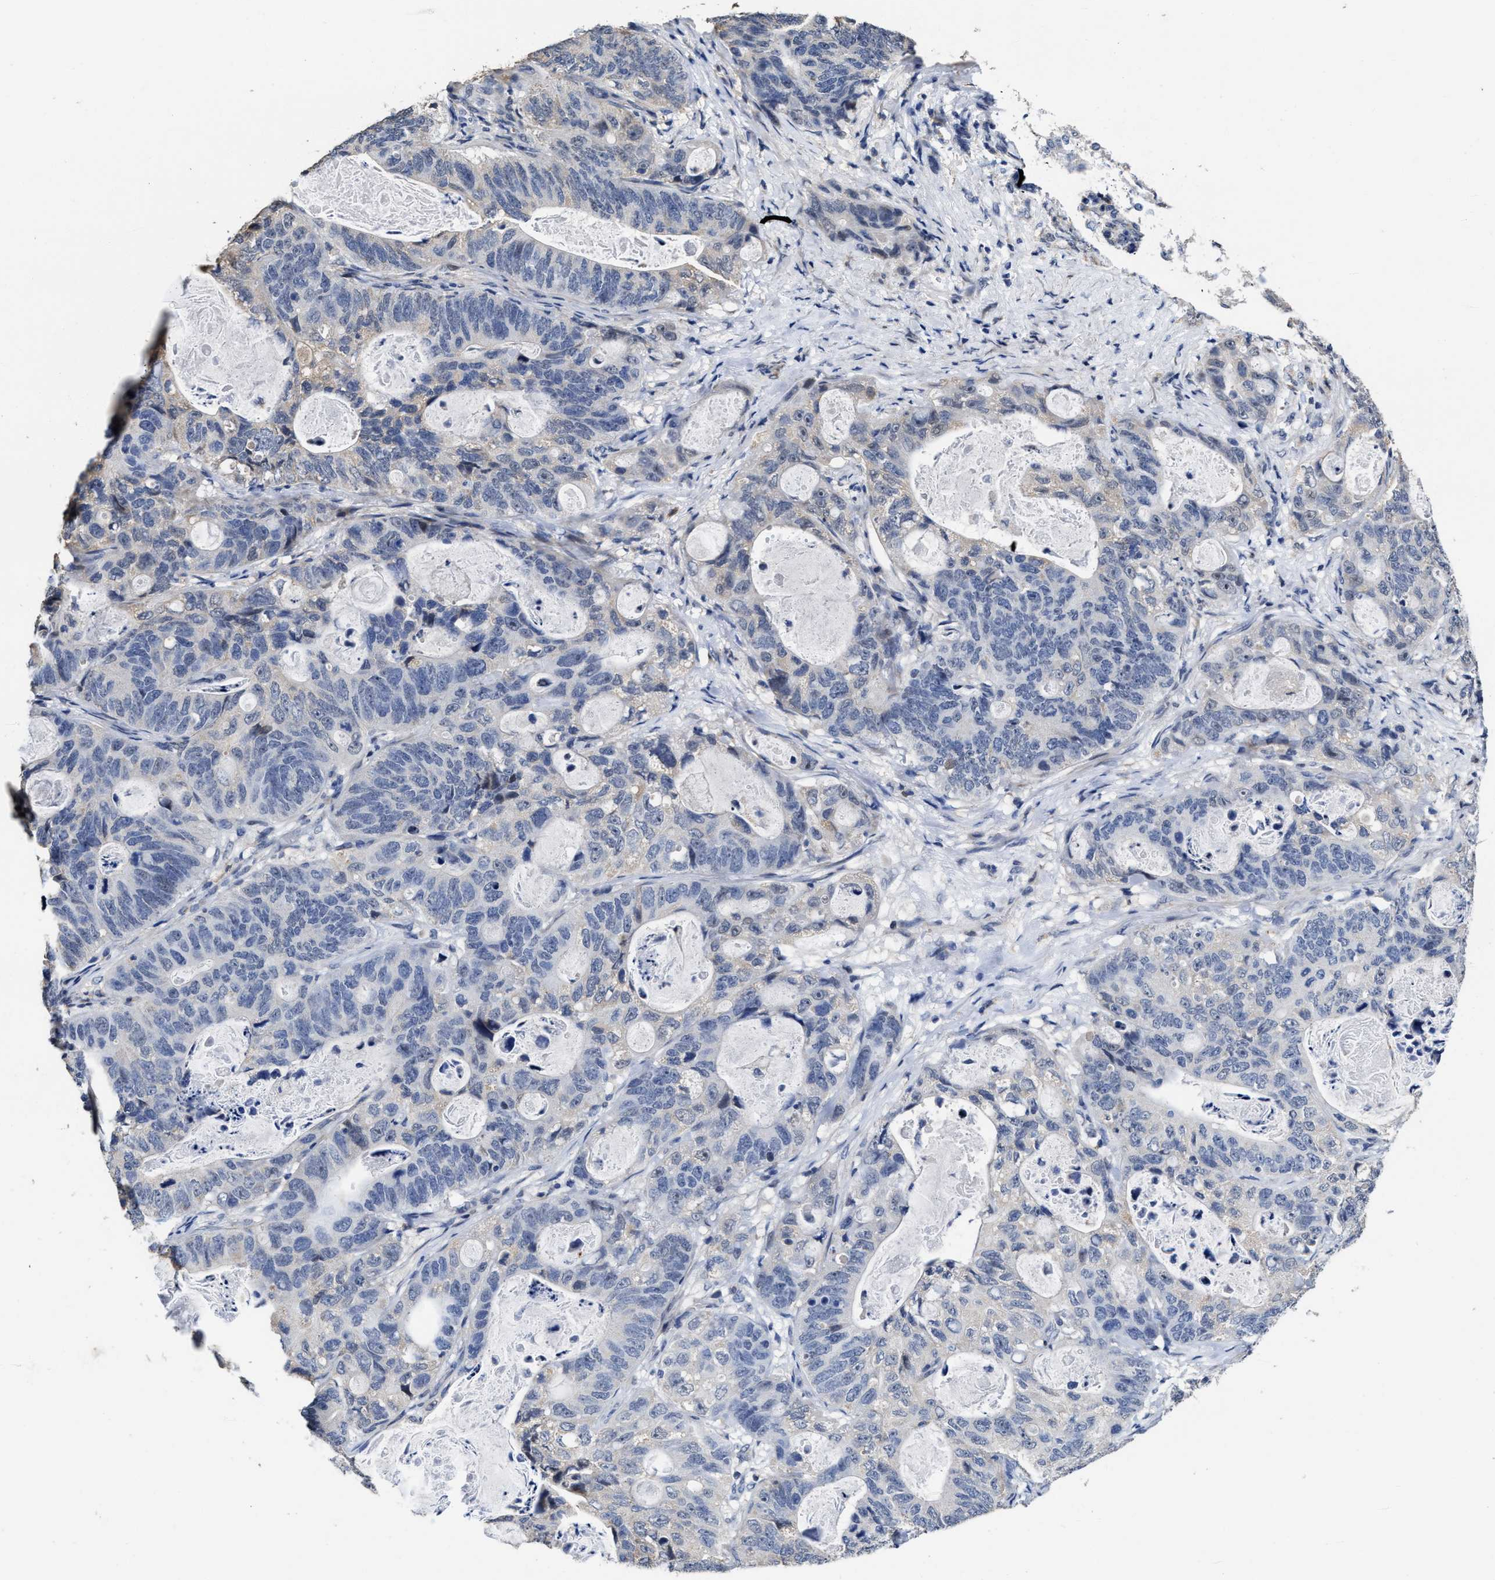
{"staining": {"intensity": "negative", "quantity": "none", "location": "none"}, "tissue": "stomach cancer", "cell_type": "Tumor cells", "image_type": "cancer", "snomed": [{"axis": "morphology", "description": "Normal tissue, NOS"}, {"axis": "morphology", "description": "Adenocarcinoma, NOS"}, {"axis": "topography", "description": "Stomach"}], "caption": "The IHC photomicrograph has no significant expression in tumor cells of stomach cancer tissue. (Stains: DAB immunohistochemistry (IHC) with hematoxylin counter stain, Microscopy: brightfield microscopy at high magnification).", "gene": "ZFAT", "patient": {"sex": "female", "age": 89}}